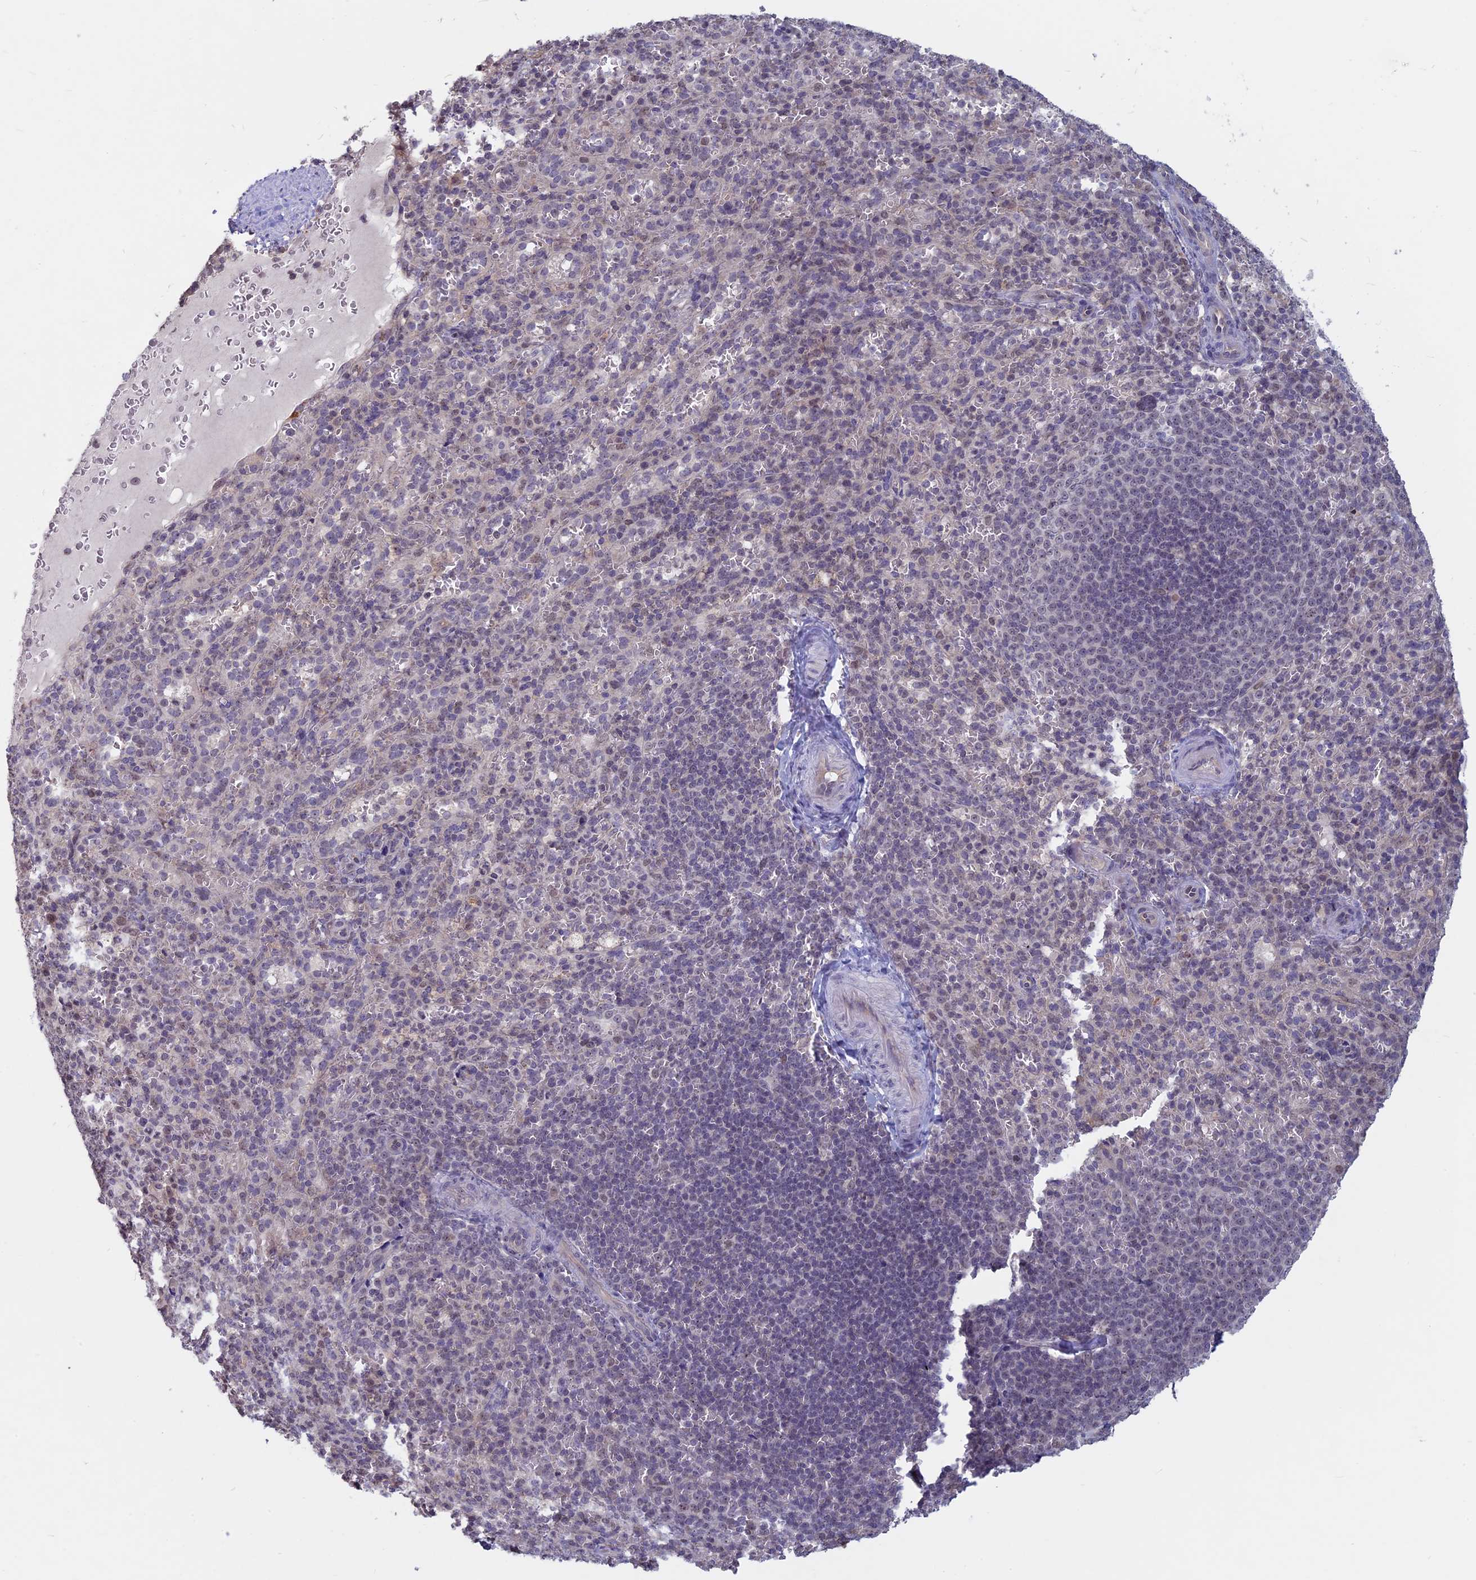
{"staining": {"intensity": "negative", "quantity": "none", "location": "none"}, "tissue": "spleen", "cell_type": "Cells in red pulp", "image_type": "normal", "snomed": [{"axis": "morphology", "description": "Normal tissue, NOS"}, {"axis": "topography", "description": "Spleen"}], "caption": "The IHC photomicrograph has no significant expression in cells in red pulp of spleen. (DAB (3,3'-diaminobenzidine) IHC, high magnification).", "gene": "SPIRE1", "patient": {"sex": "female", "age": 21}}